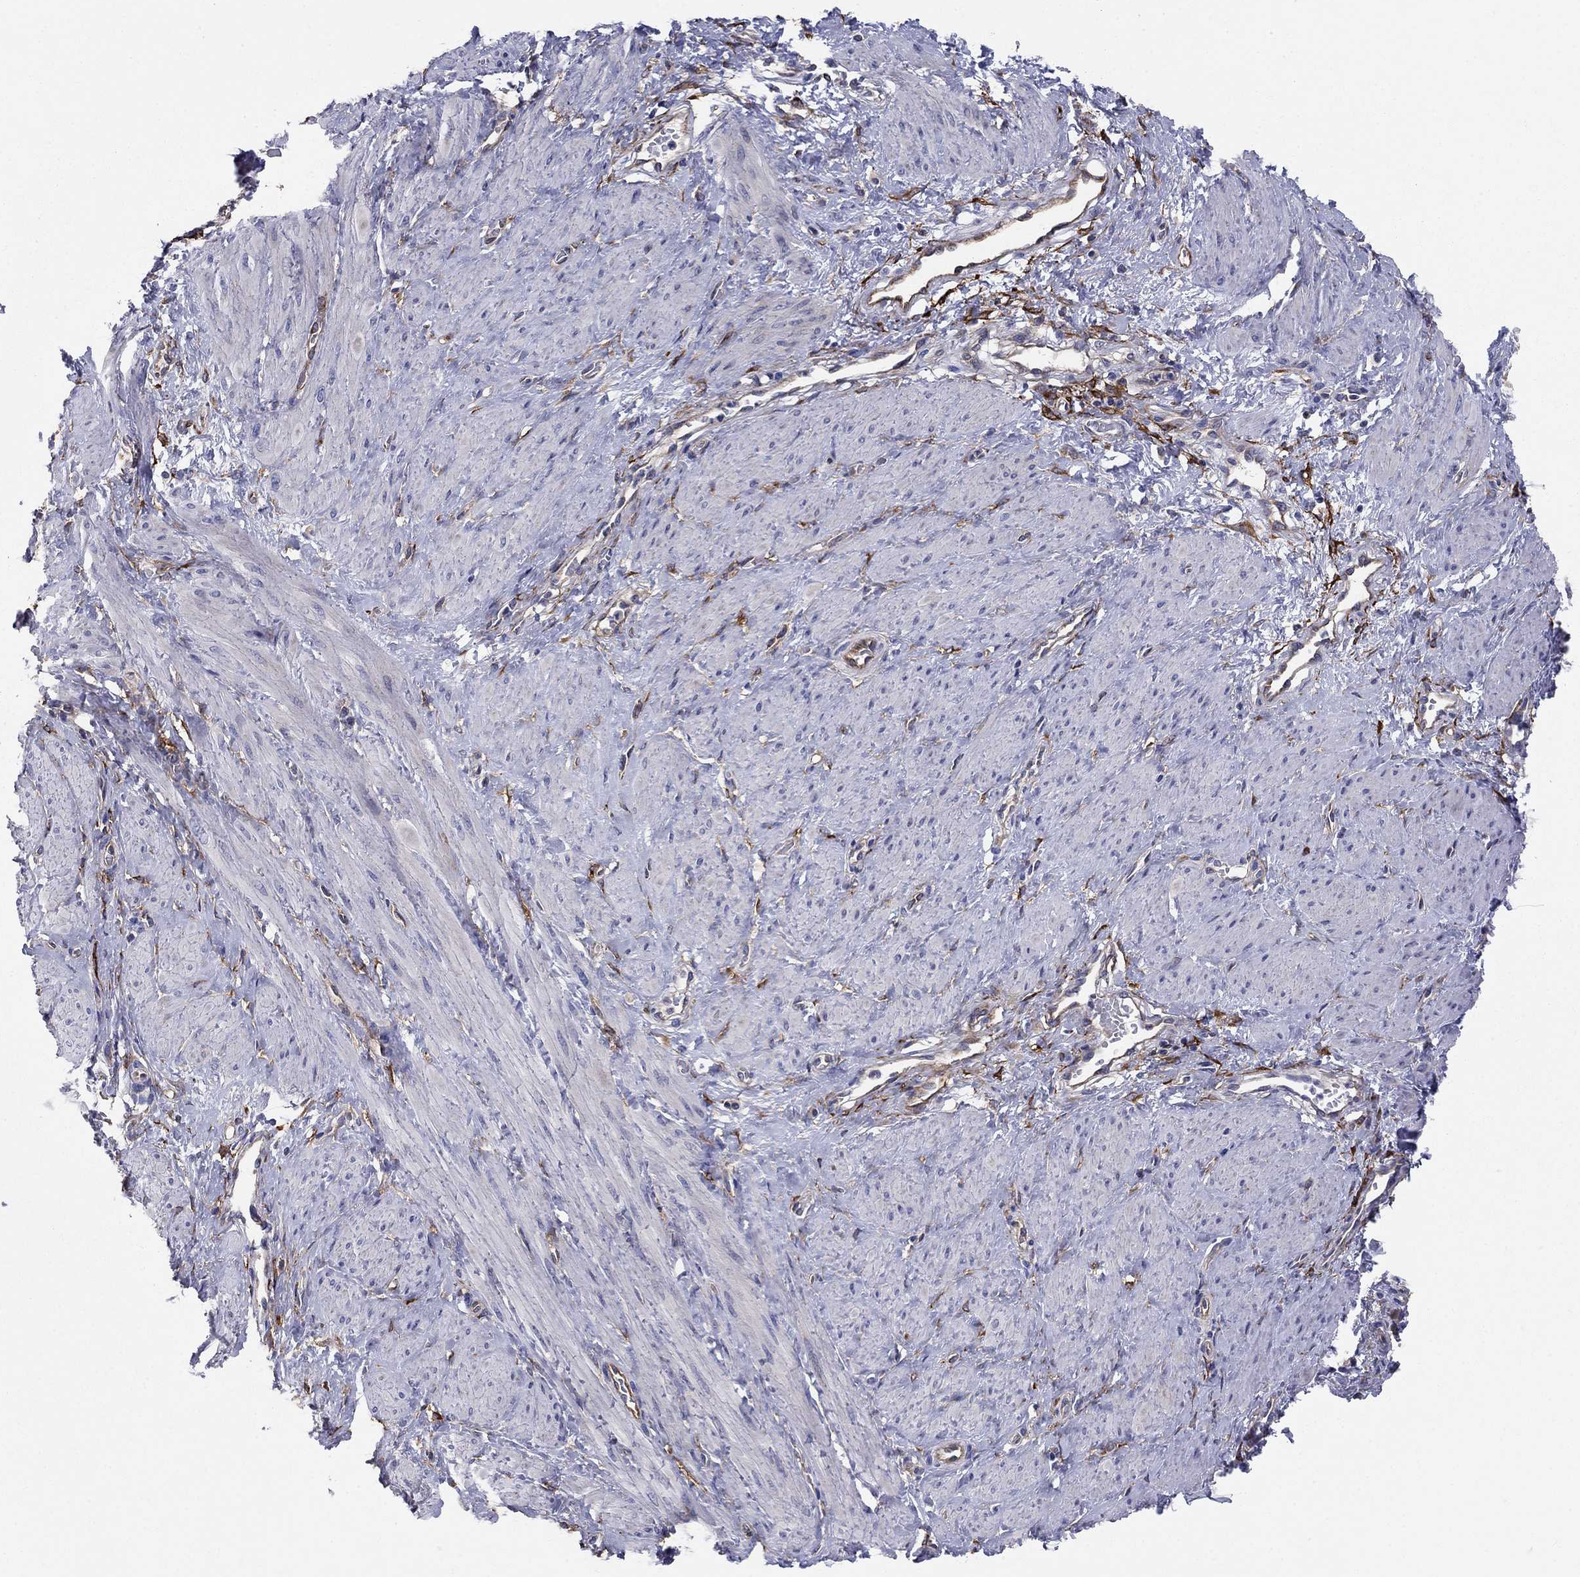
{"staining": {"intensity": "weak", "quantity": "<25%", "location": "cytoplasmic/membranous"}, "tissue": "smooth muscle", "cell_type": "Smooth muscle cells", "image_type": "normal", "snomed": [{"axis": "morphology", "description": "Normal tissue, NOS"}, {"axis": "topography", "description": "Smooth muscle"}, {"axis": "topography", "description": "Uterus"}], "caption": "Normal smooth muscle was stained to show a protein in brown. There is no significant positivity in smooth muscle cells. (Immunohistochemistry (ihc), brightfield microscopy, high magnification).", "gene": "EMP2", "patient": {"sex": "female", "age": 39}}